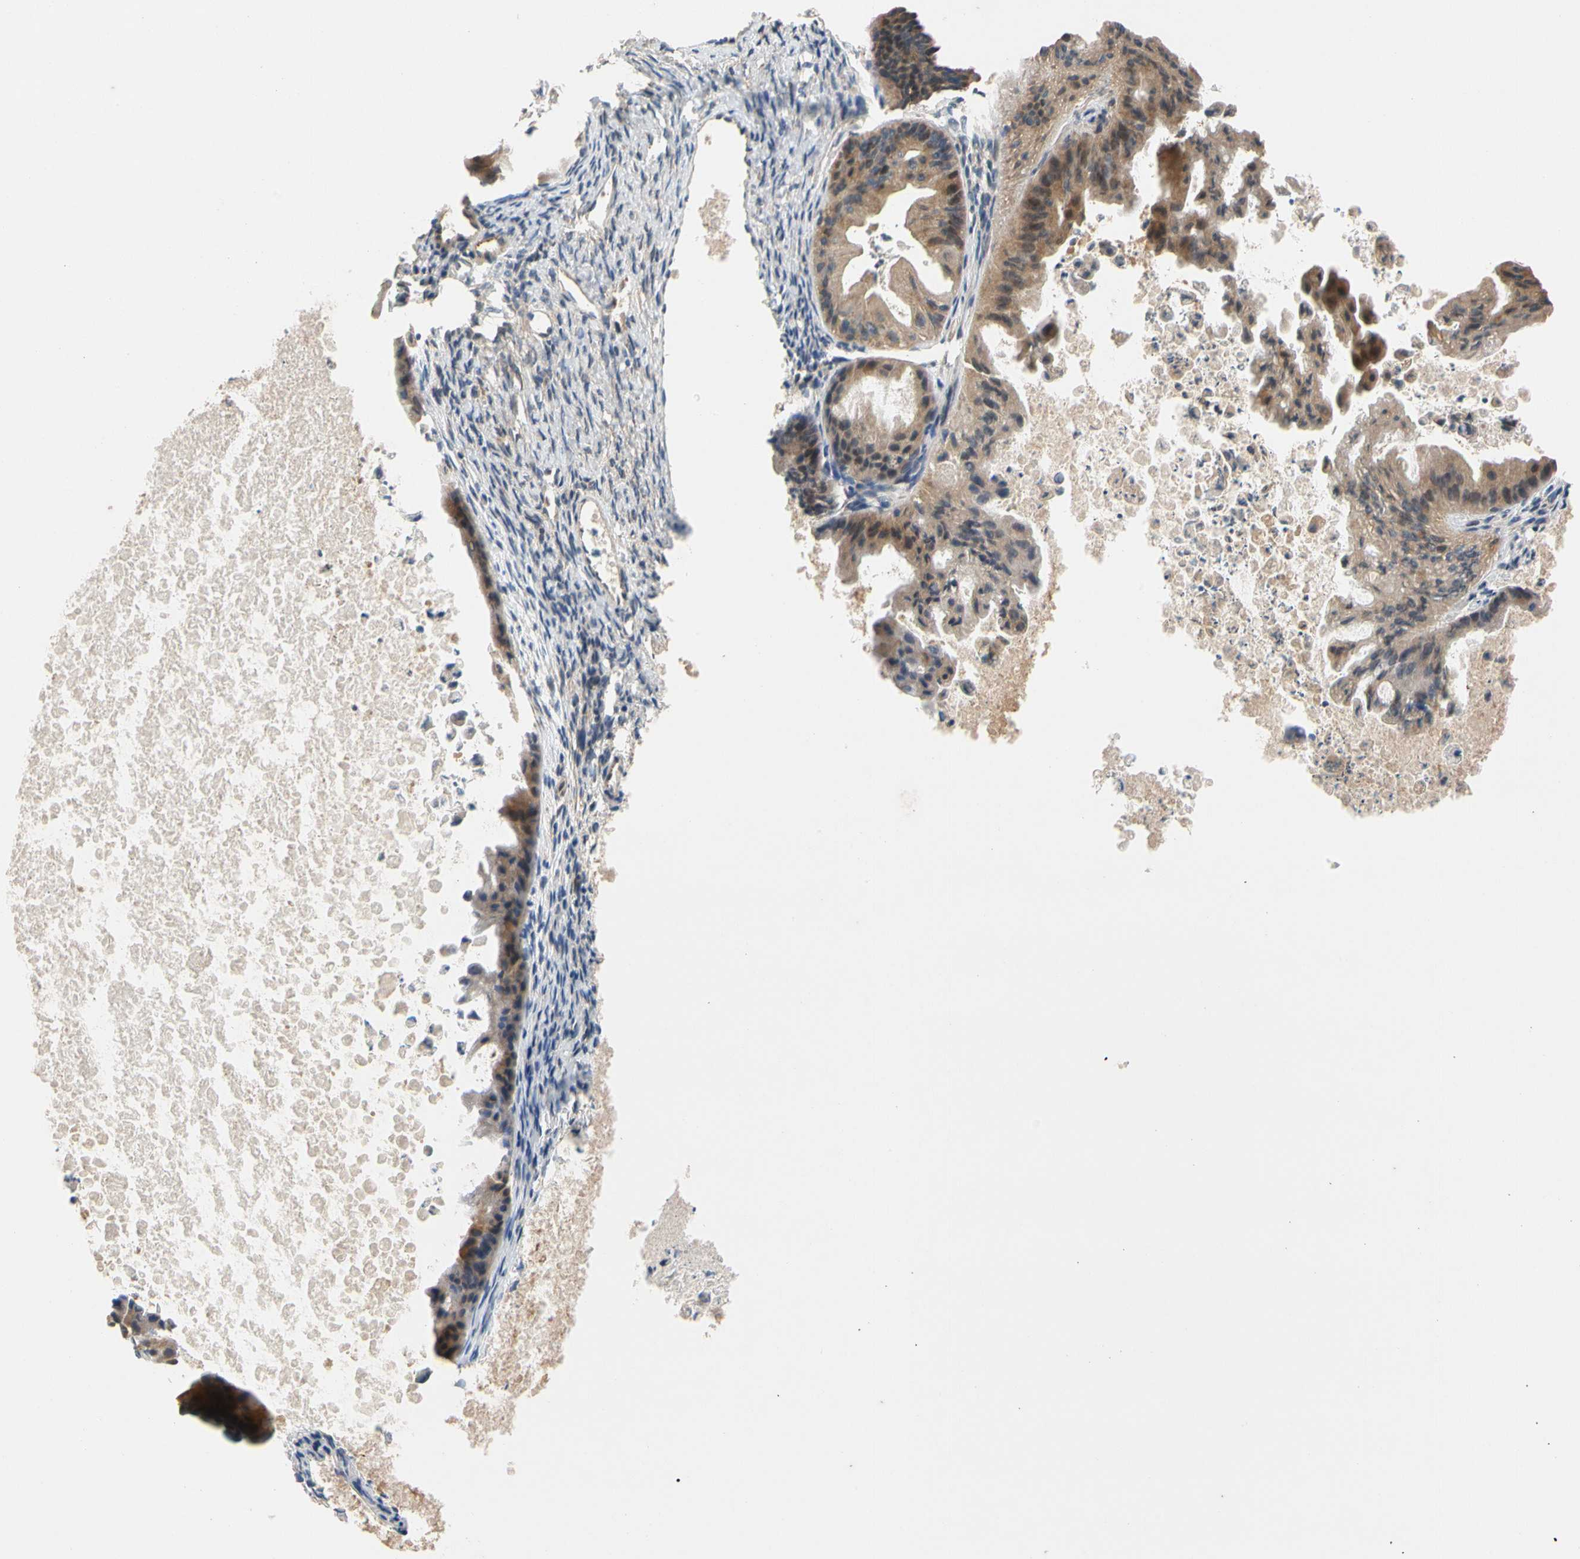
{"staining": {"intensity": "strong", "quantity": ">75%", "location": "cytoplasmic/membranous"}, "tissue": "ovarian cancer", "cell_type": "Tumor cells", "image_type": "cancer", "snomed": [{"axis": "morphology", "description": "Cystadenocarcinoma, mucinous, NOS"}, {"axis": "topography", "description": "Ovary"}], "caption": "Immunohistochemical staining of human ovarian cancer (mucinous cystadenocarcinoma) demonstrates strong cytoplasmic/membranous protein expression in about >75% of tumor cells.", "gene": "USP46", "patient": {"sex": "female", "age": 37}}